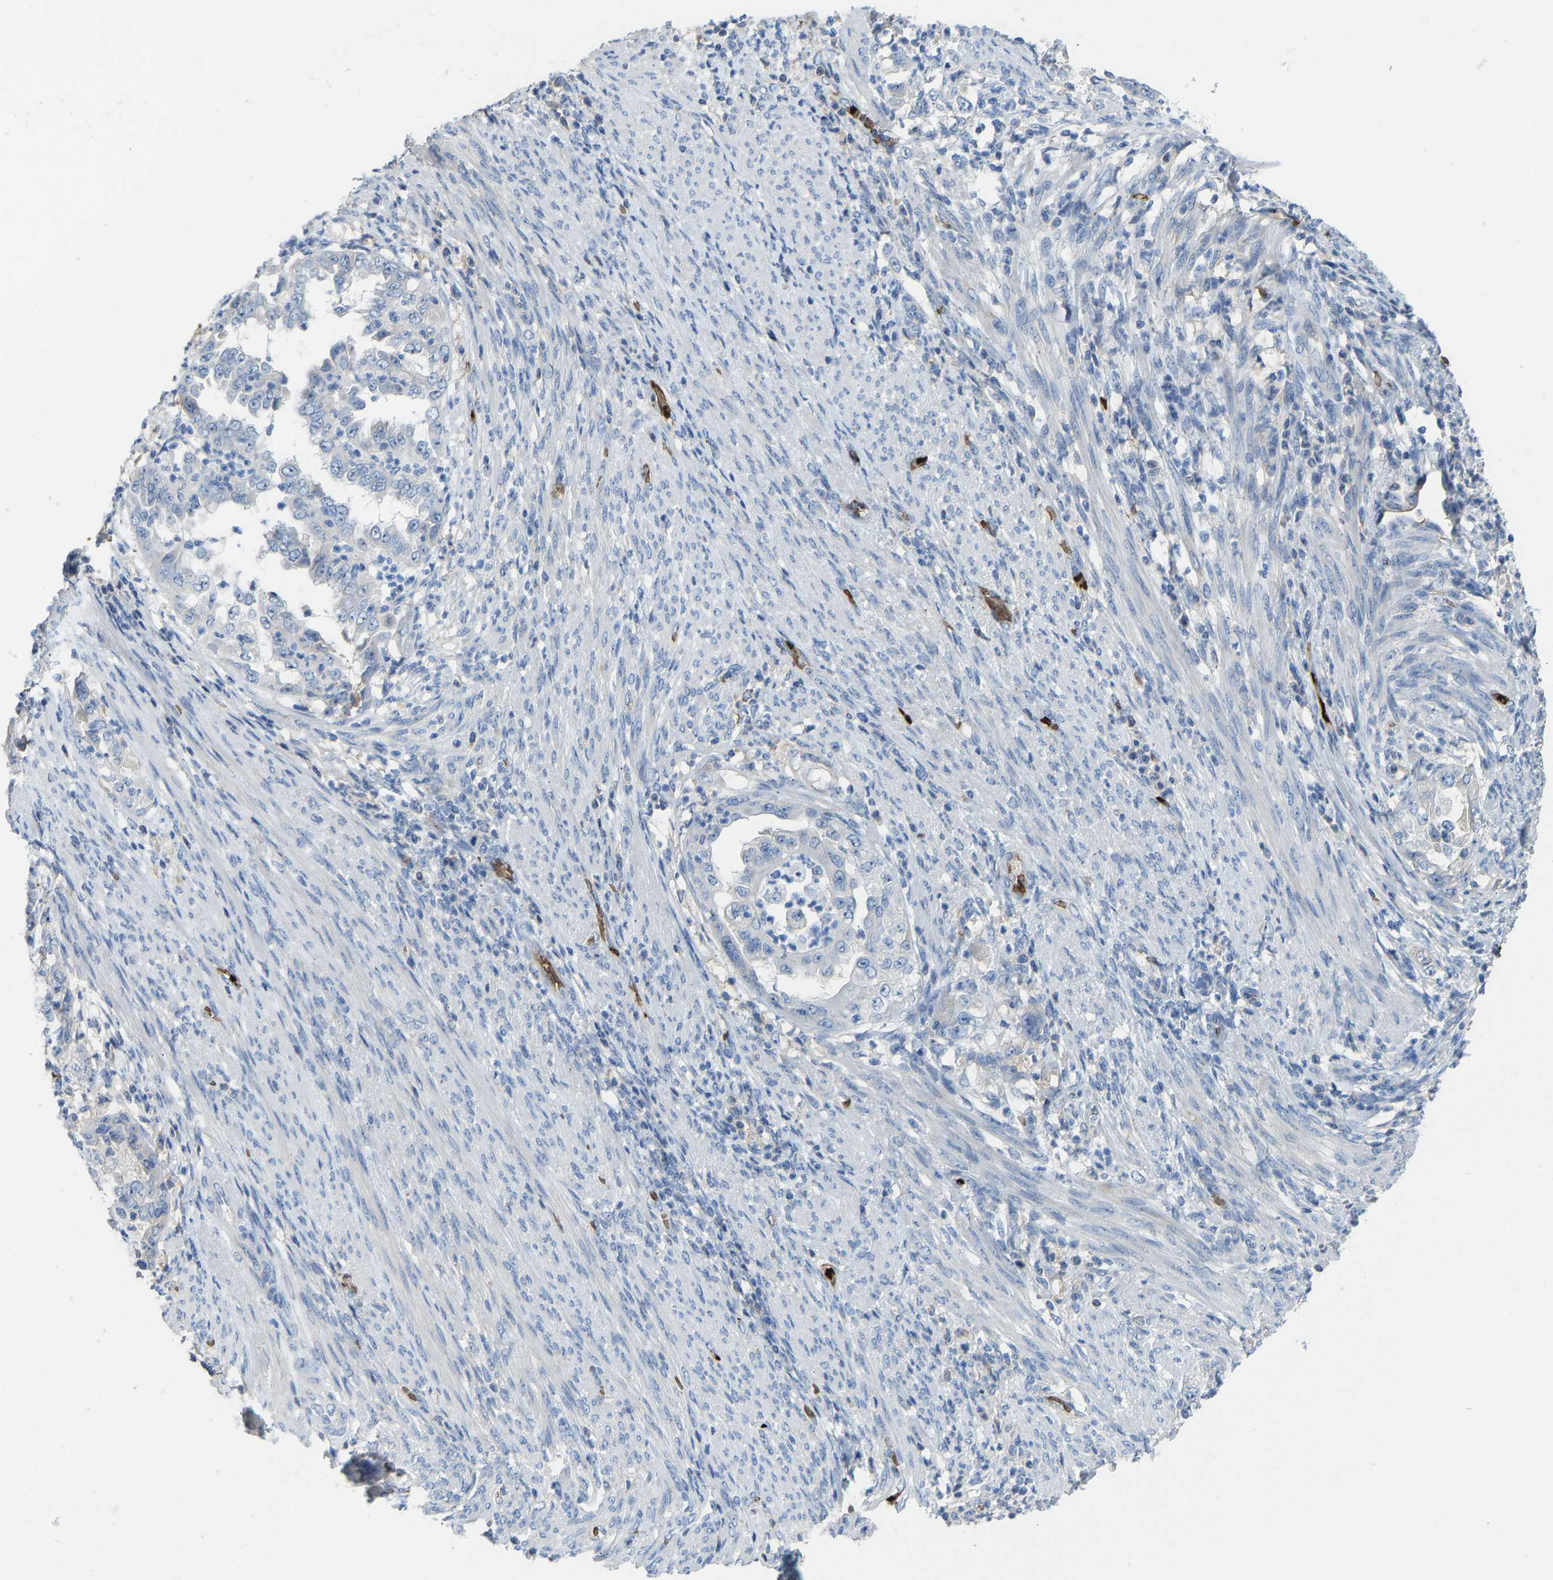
{"staining": {"intensity": "negative", "quantity": "none", "location": "none"}, "tissue": "endometrial cancer", "cell_type": "Tumor cells", "image_type": "cancer", "snomed": [{"axis": "morphology", "description": "Adenocarcinoma, NOS"}, {"axis": "topography", "description": "Endometrium"}], "caption": "DAB (3,3'-diaminobenzidine) immunohistochemical staining of human endometrial cancer (adenocarcinoma) reveals no significant positivity in tumor cells.", "gene": "PIGS", "patient": {"sex": "female", "age": 85}}